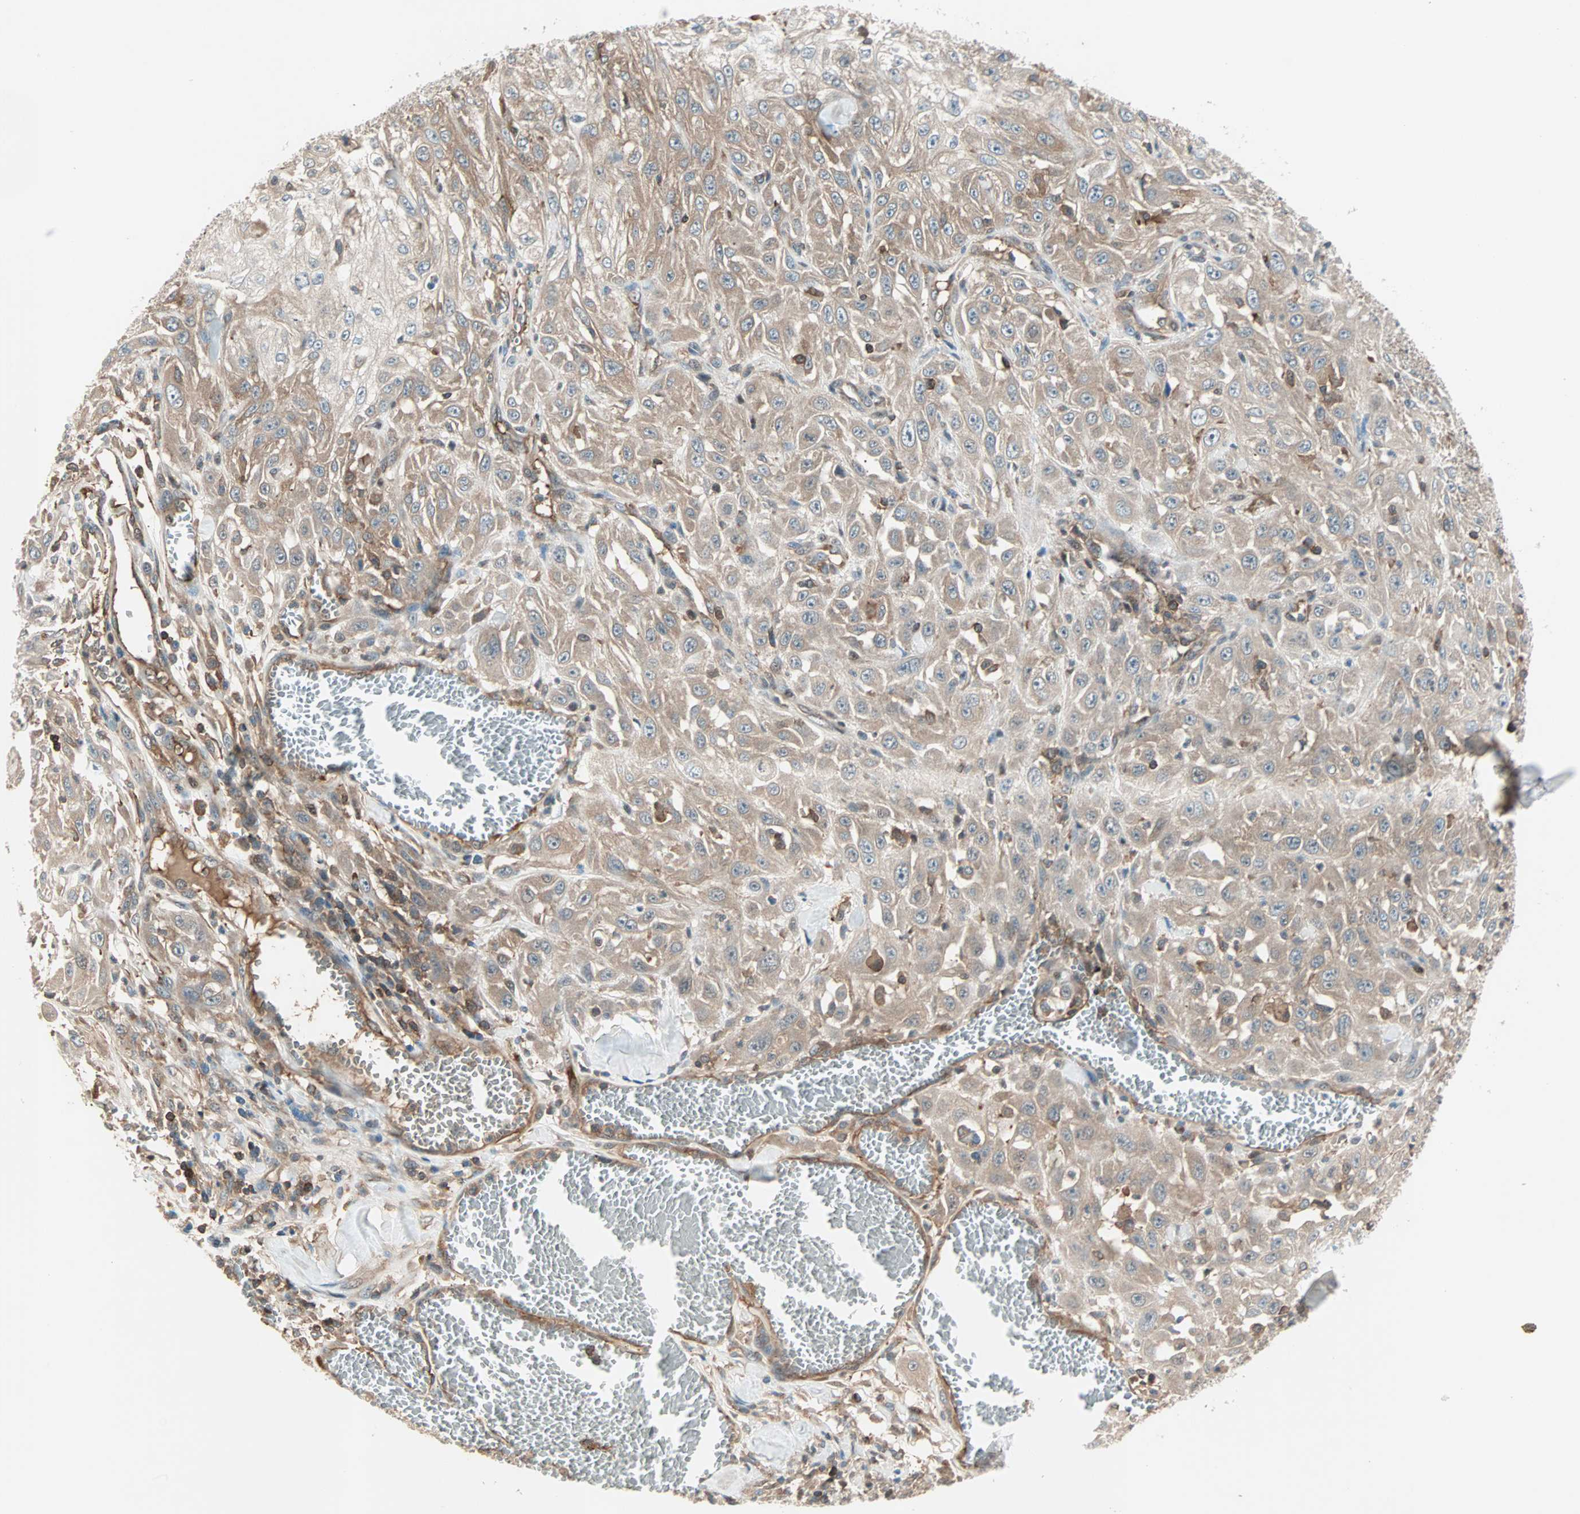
{"staining": {"intensity": "weak", "quantity": ">75%", "location": "cytoplasmic/membranous"}, "tissue": "skin cancer", "cell_type": "Tumor cells", "image_type": "cancer", "snomed": [{"axis": "morphology", "description": "Squamous cell carcinoma, NOS"}, {"axis": "morphology", "description": "Squamous cell carcinoma, metastatic, NOS"}, {"axis": "topography", "description": "Skin"}, {"axis": "topography", "description": "Lymph node"}], "caption": "Immunohistochemistry (IHC) photomicrograph of neoplastic tissue: metastatic squamous cell carcinoma (skin) stained using immunohistochemistry (IHC) shows low levels of weak protein expression localized specifically in the cytoplasmic/membranous of tumor cells, appearing as a cytoplasmic/membranous brown color.", "gene": "TEC", "patient": {"sex": "male", "age": 75}}